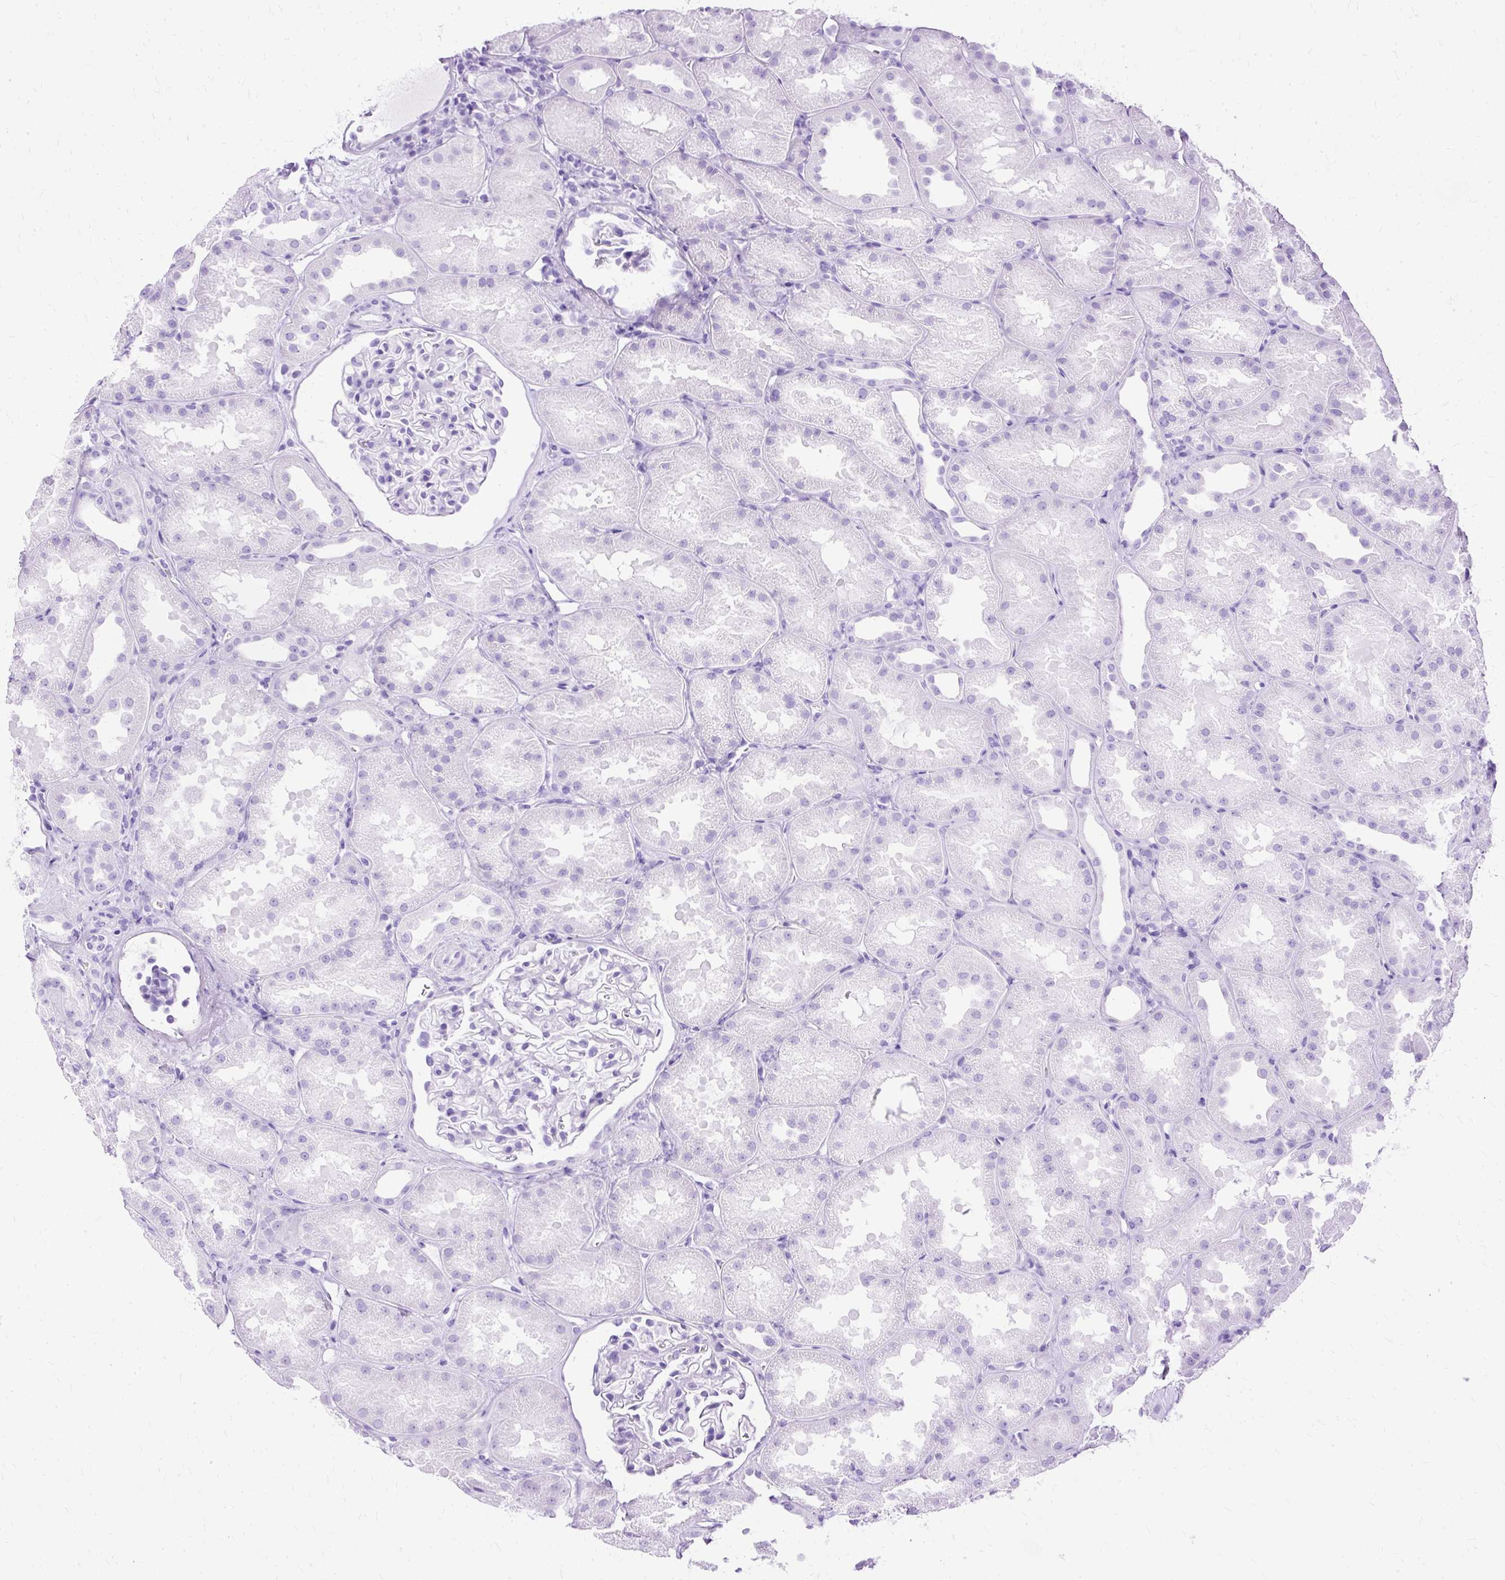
{"staining": {"intensity": "negative", "quantity": "none", "location": "none"}, "tissue": "kidney", "cell_type": "Cells in glomeruli", "image_type": "normal", "snomed": [{"axis": "morphology", "description": "Normal tissue, NOS"}, {"axis": "topography", "description": "Kidney"}], "caption": "Immunohistochemistry of normal kidney shows no staining in cells in glomeruli. Brightfield microscopy of immunohistochemistry (IHC) stained with DAB (3,3'-diaminobenzidine) (brown) and hematoxylin (blue), captured at high magnification.", "gene": "SLC8A2", "patient": {"sex": "male", "age": 61}}